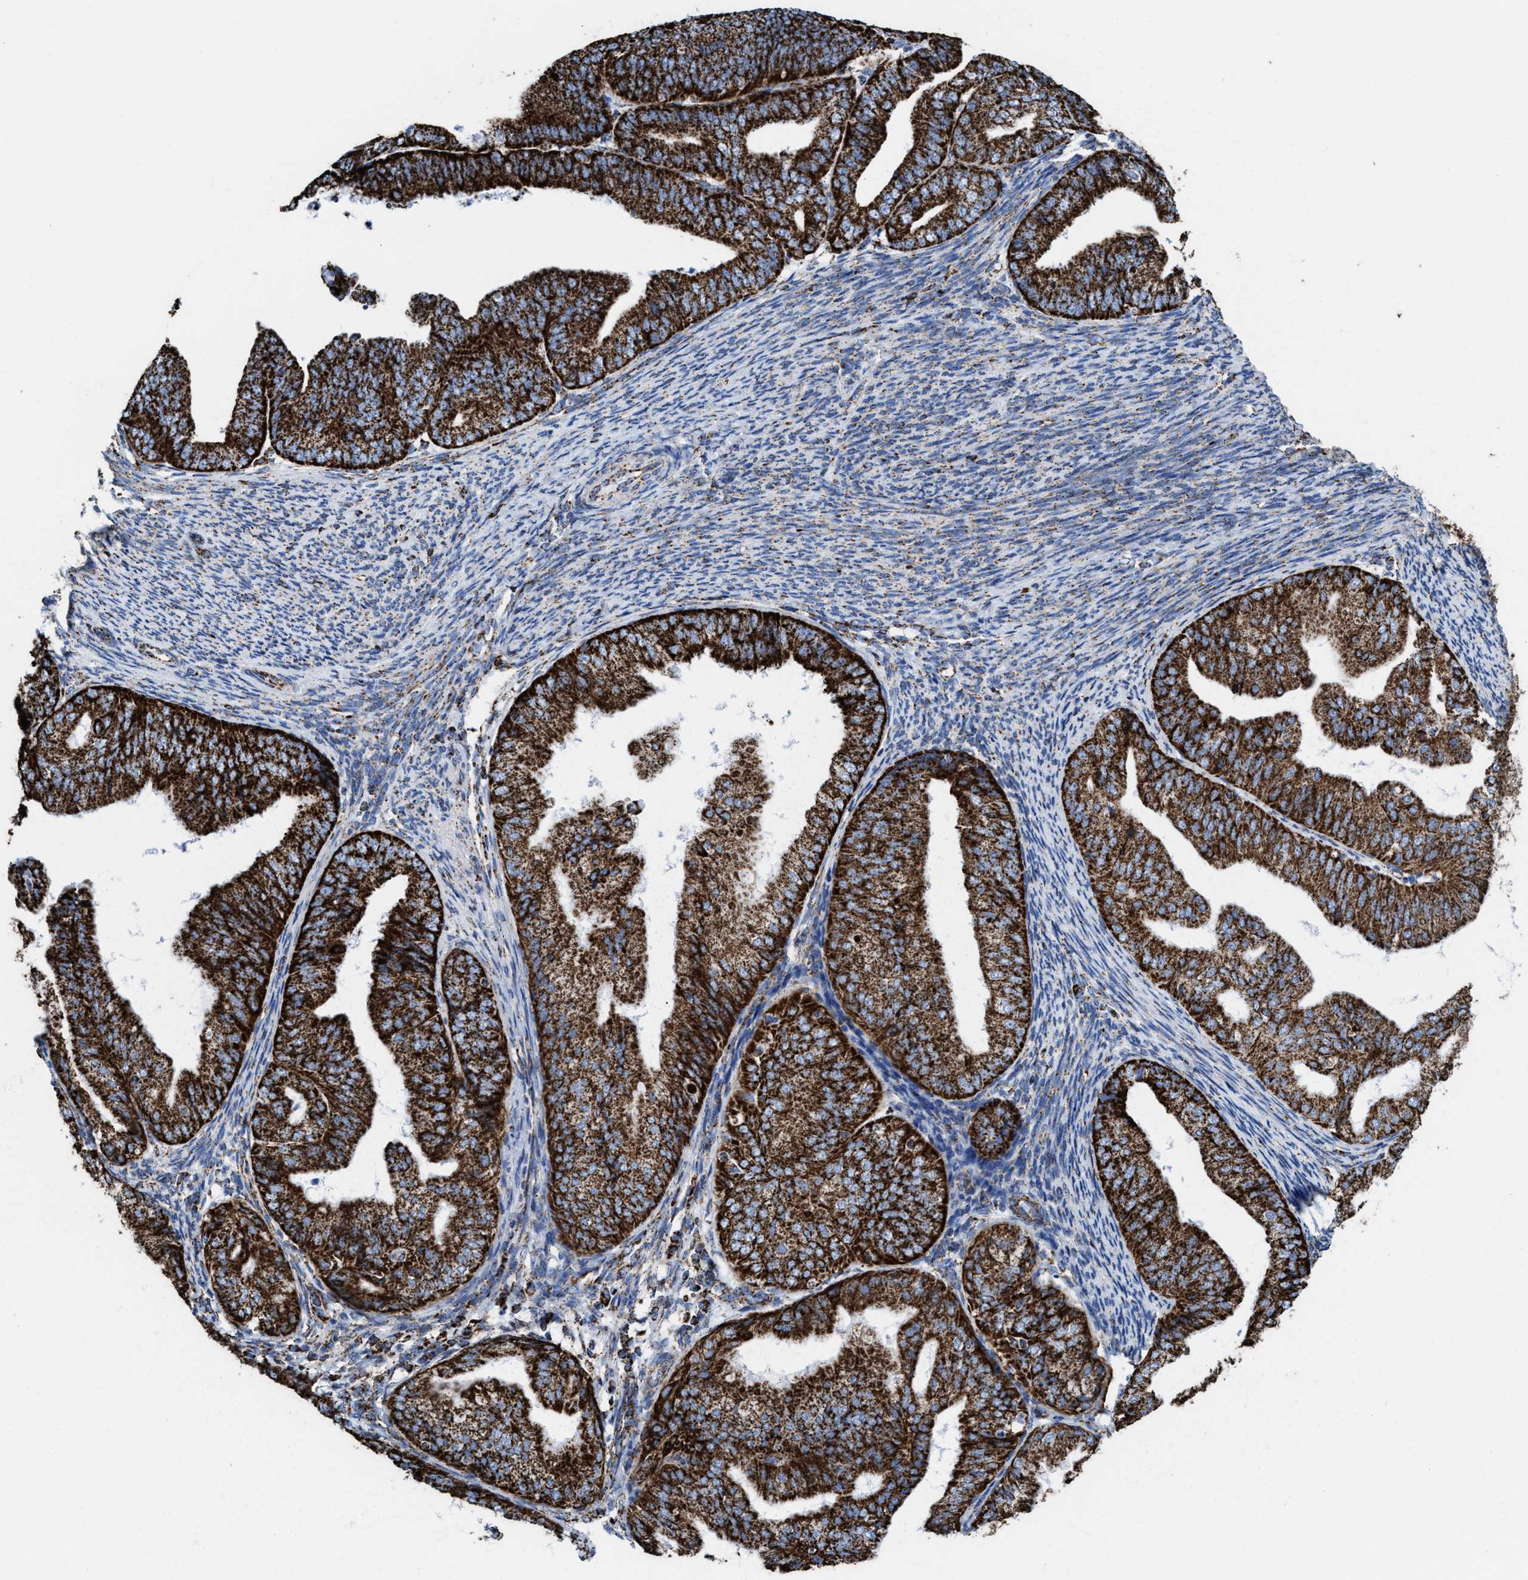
{"staining": {"intensity": "strong", "quantity": ">75%", "location": "cytoplasmic/membranous"}, "tissue": "endometrial cancer", "cell_type": "Tumor cells", "image_type": "cancer", "snomed": [{"axis": "morphology", "description": "Adenocarcinoma, NOS"}, {"axis": "topography", "description": "Endometrium"}], "caption": "Human endometrial cancer (adenocarcinoma) stained for a protein (brown) exhibits strong cytoplasmic/membranous positive staining in approximately >75% of tumor cells.", "gene": "ECHS1", "patient": {"sex": "female", "age": 63}}